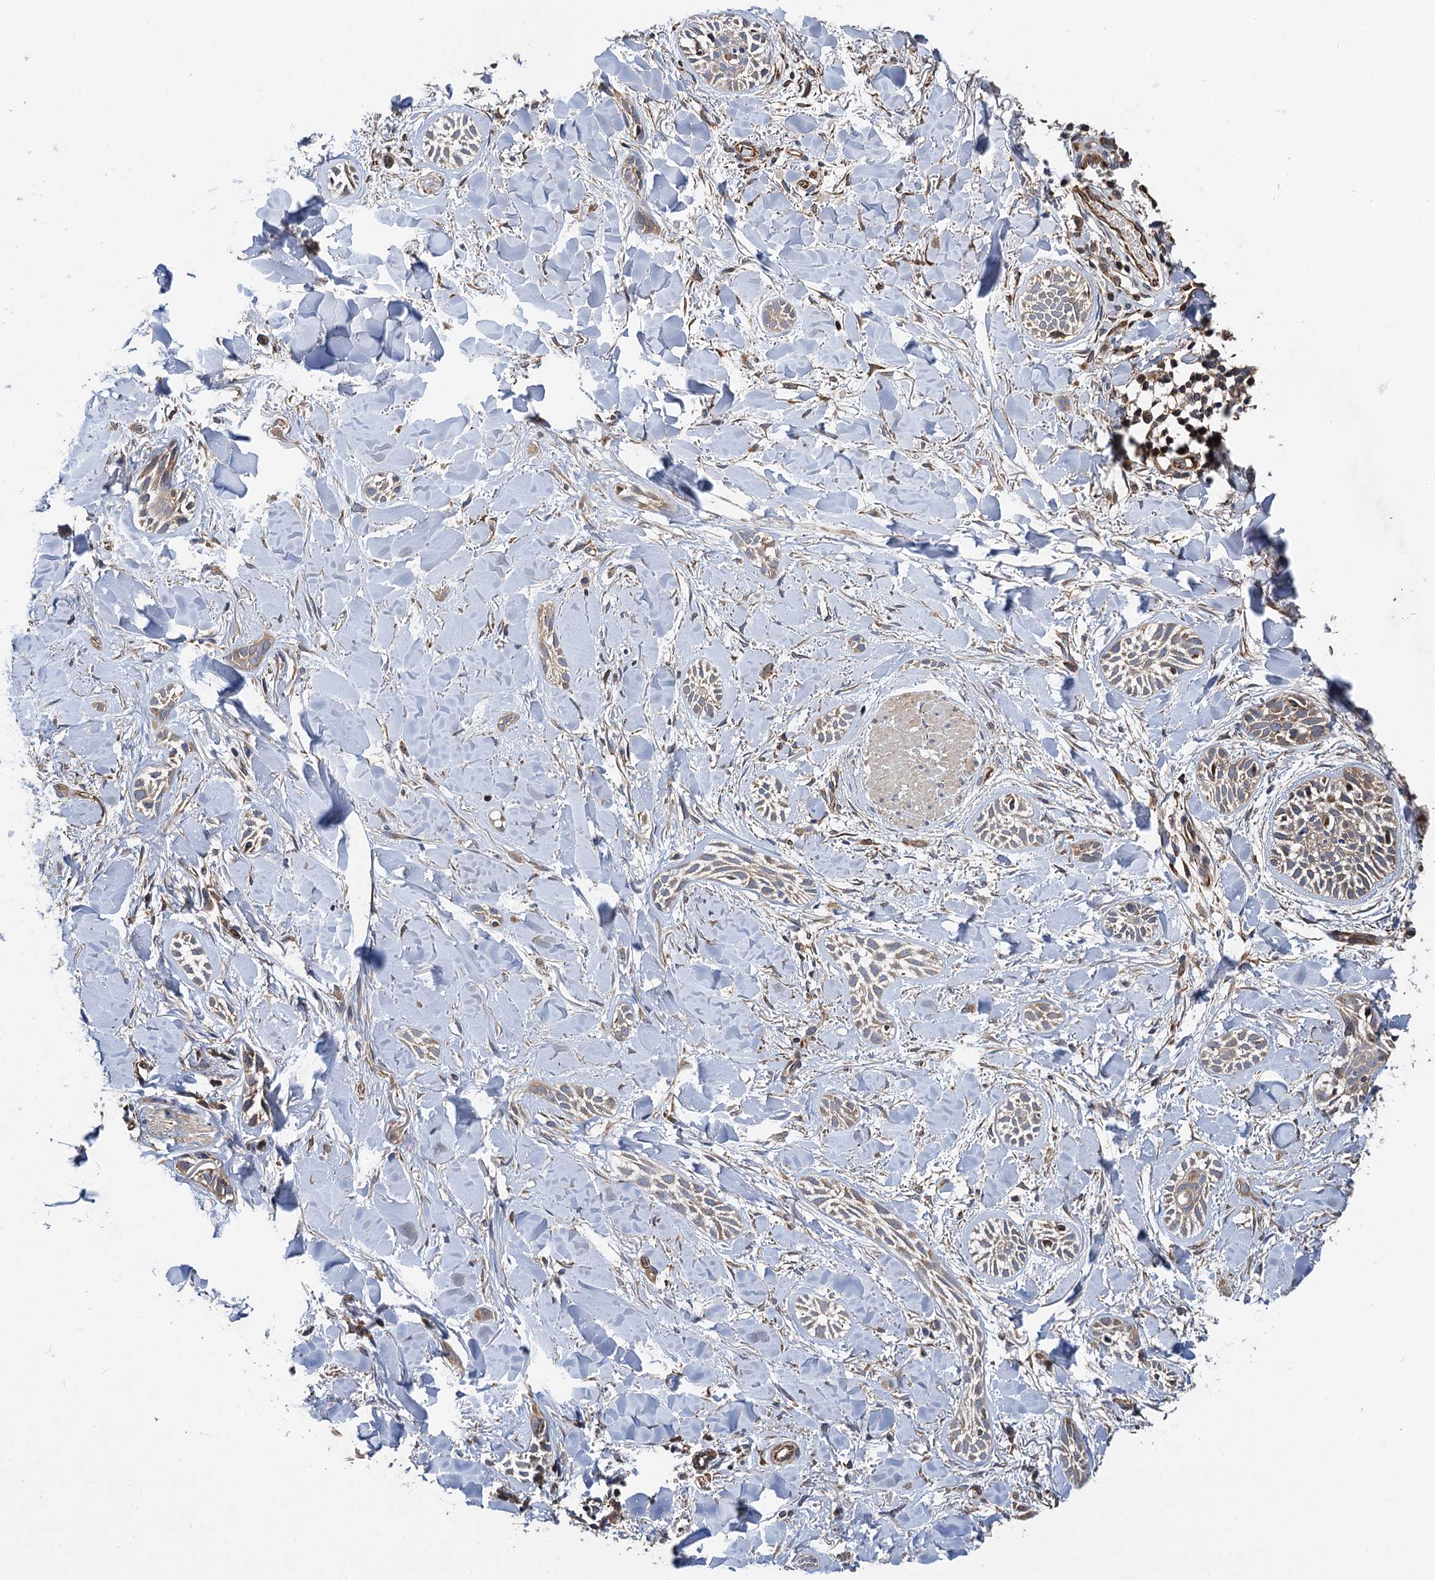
{"staining": {"intensity": "weak", "quantity": "25%-75%", "location": "cytoplasmic/membranous"}, "tissue": "skin cancer", "cell_type": "Tumor cells", "image_type": "cancer", "snomed": [{"axis": "morphology", "description": "Basal cell carcinoma"}, {"axis": "topography", "description": "Skin"}], "caption": "A brown stain shows weak cytoplasmic/membranous expression of a protein in basal cell carcinoma (skin) tumor cells. The protein of interest is stained brown, and the nuclei are stained in blue (DAB IHC with brightfield microscopy, high magnification).", "gene": "PJA2", "patient": {"sex": "female", "age": 59}}